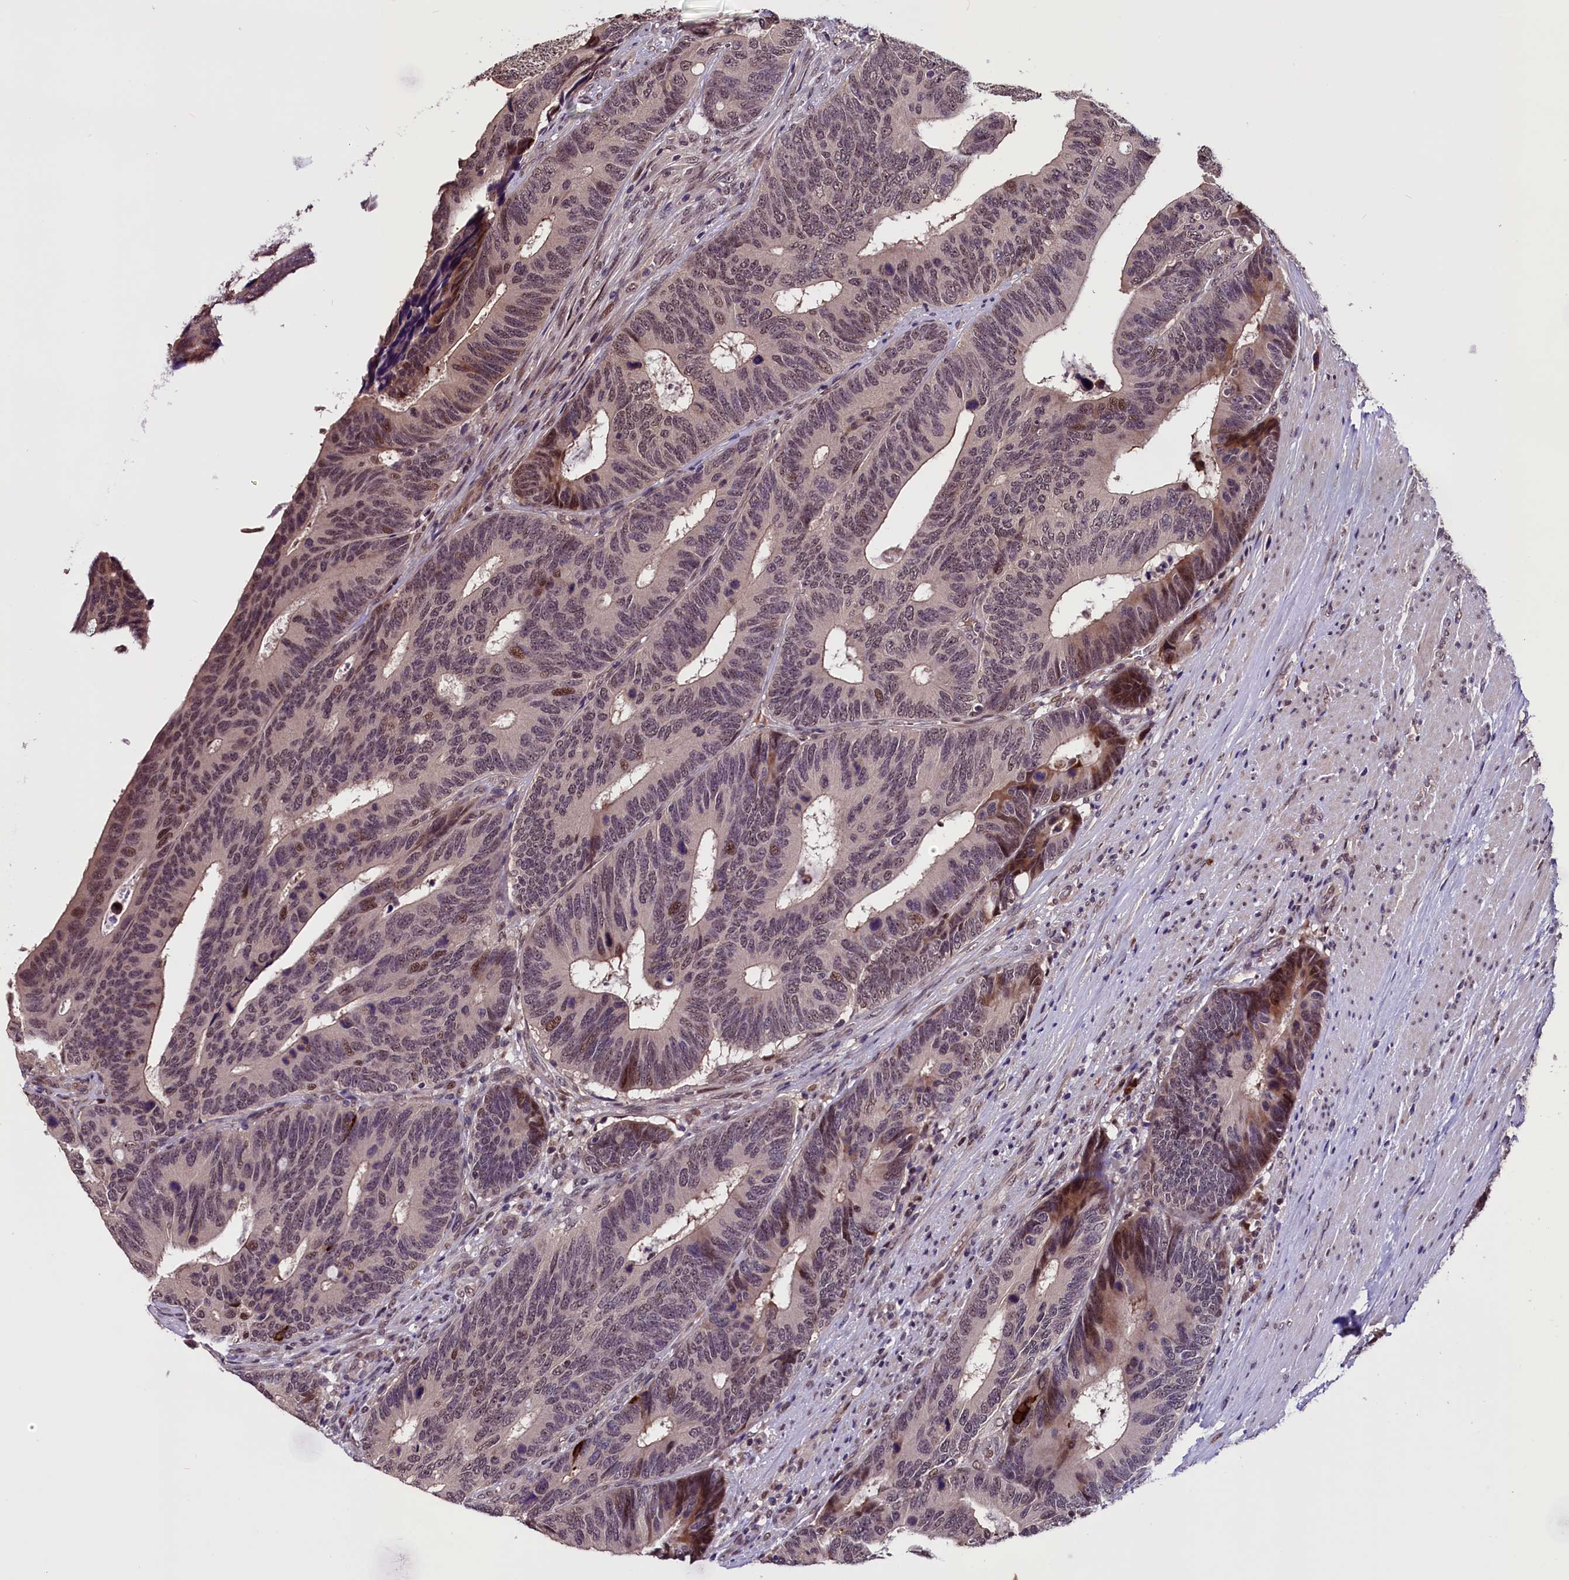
{"staining": {"intensity": "moderate", "quantity": "25%-75%", "location": "cytoplasmic/membranous,nuclear"}, "tissue": "colorectal cancer", "cell_type": "Tumor cells", "image_type": "cancer", "snomed": [{"axis": "morphology", "description": "Adenocarcinoma, NOS"}, {"axis": "topography", "description": "Colon"}], "caption": "The histopathology image displays staining of colorectal adenocarcinoma, revealing moderate cytoplasmic/membranous and nuclear protein staining (brown color) within tumor cells. Nuclei are stained in blue.", "gene": "RNMT", "patient": {"sex": "male", "age": 87}}